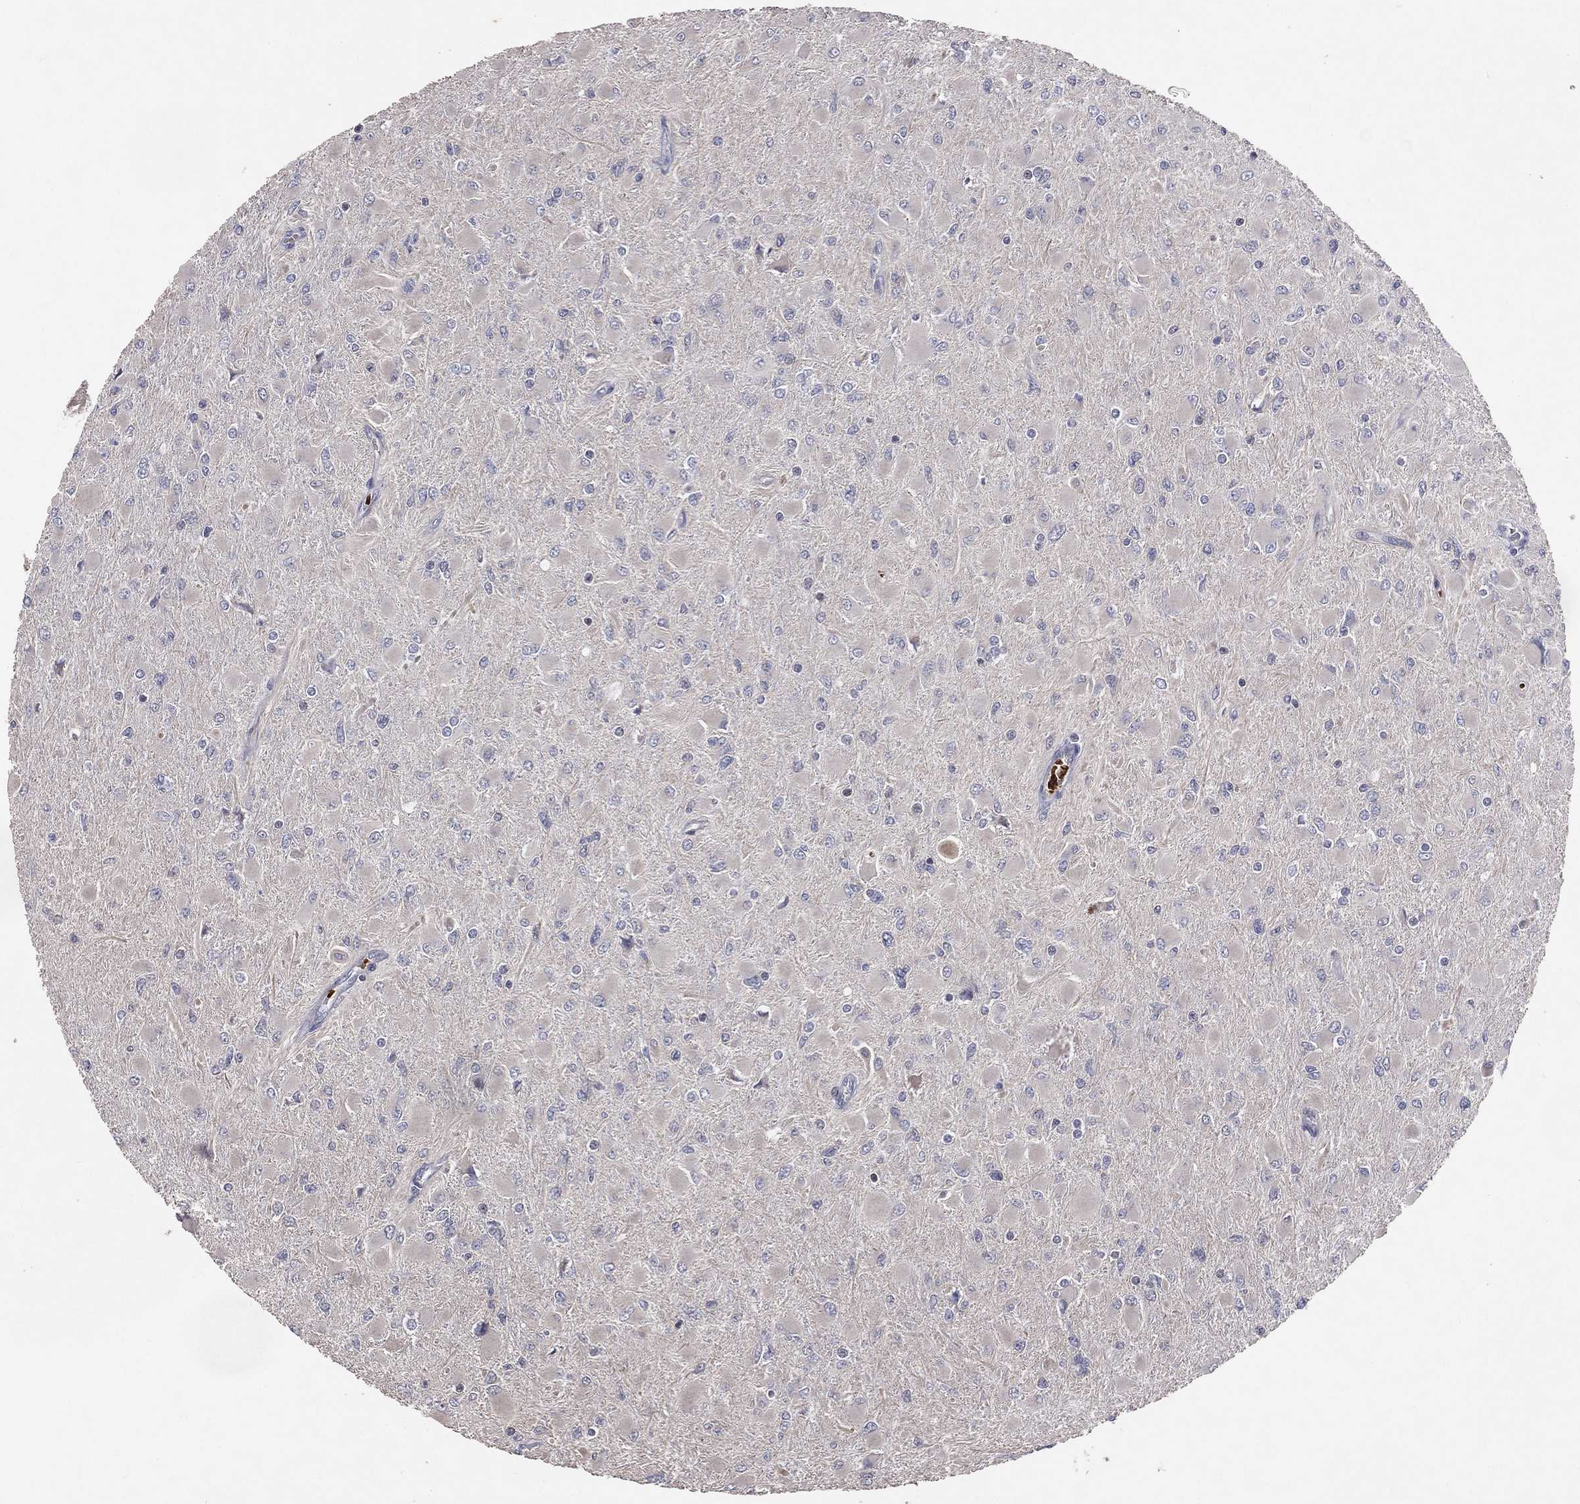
{"staining": {"intensity": "negative", "quantity": "none", "location": "none"}, "tissue": "glioma", "cell_type": "Tumor cells", "image_type": "cancer", "snomed": [{"axis": "morphology", "description": "Glioma, malignant, High grade"}, {"axis": "topography", "description": "Cerebral cortex"}], "caption": "Tumor cells are negative for protein expression in human glioma.", "gene": "DNAH7", "patient": {"sex": "female", "age": 36}}